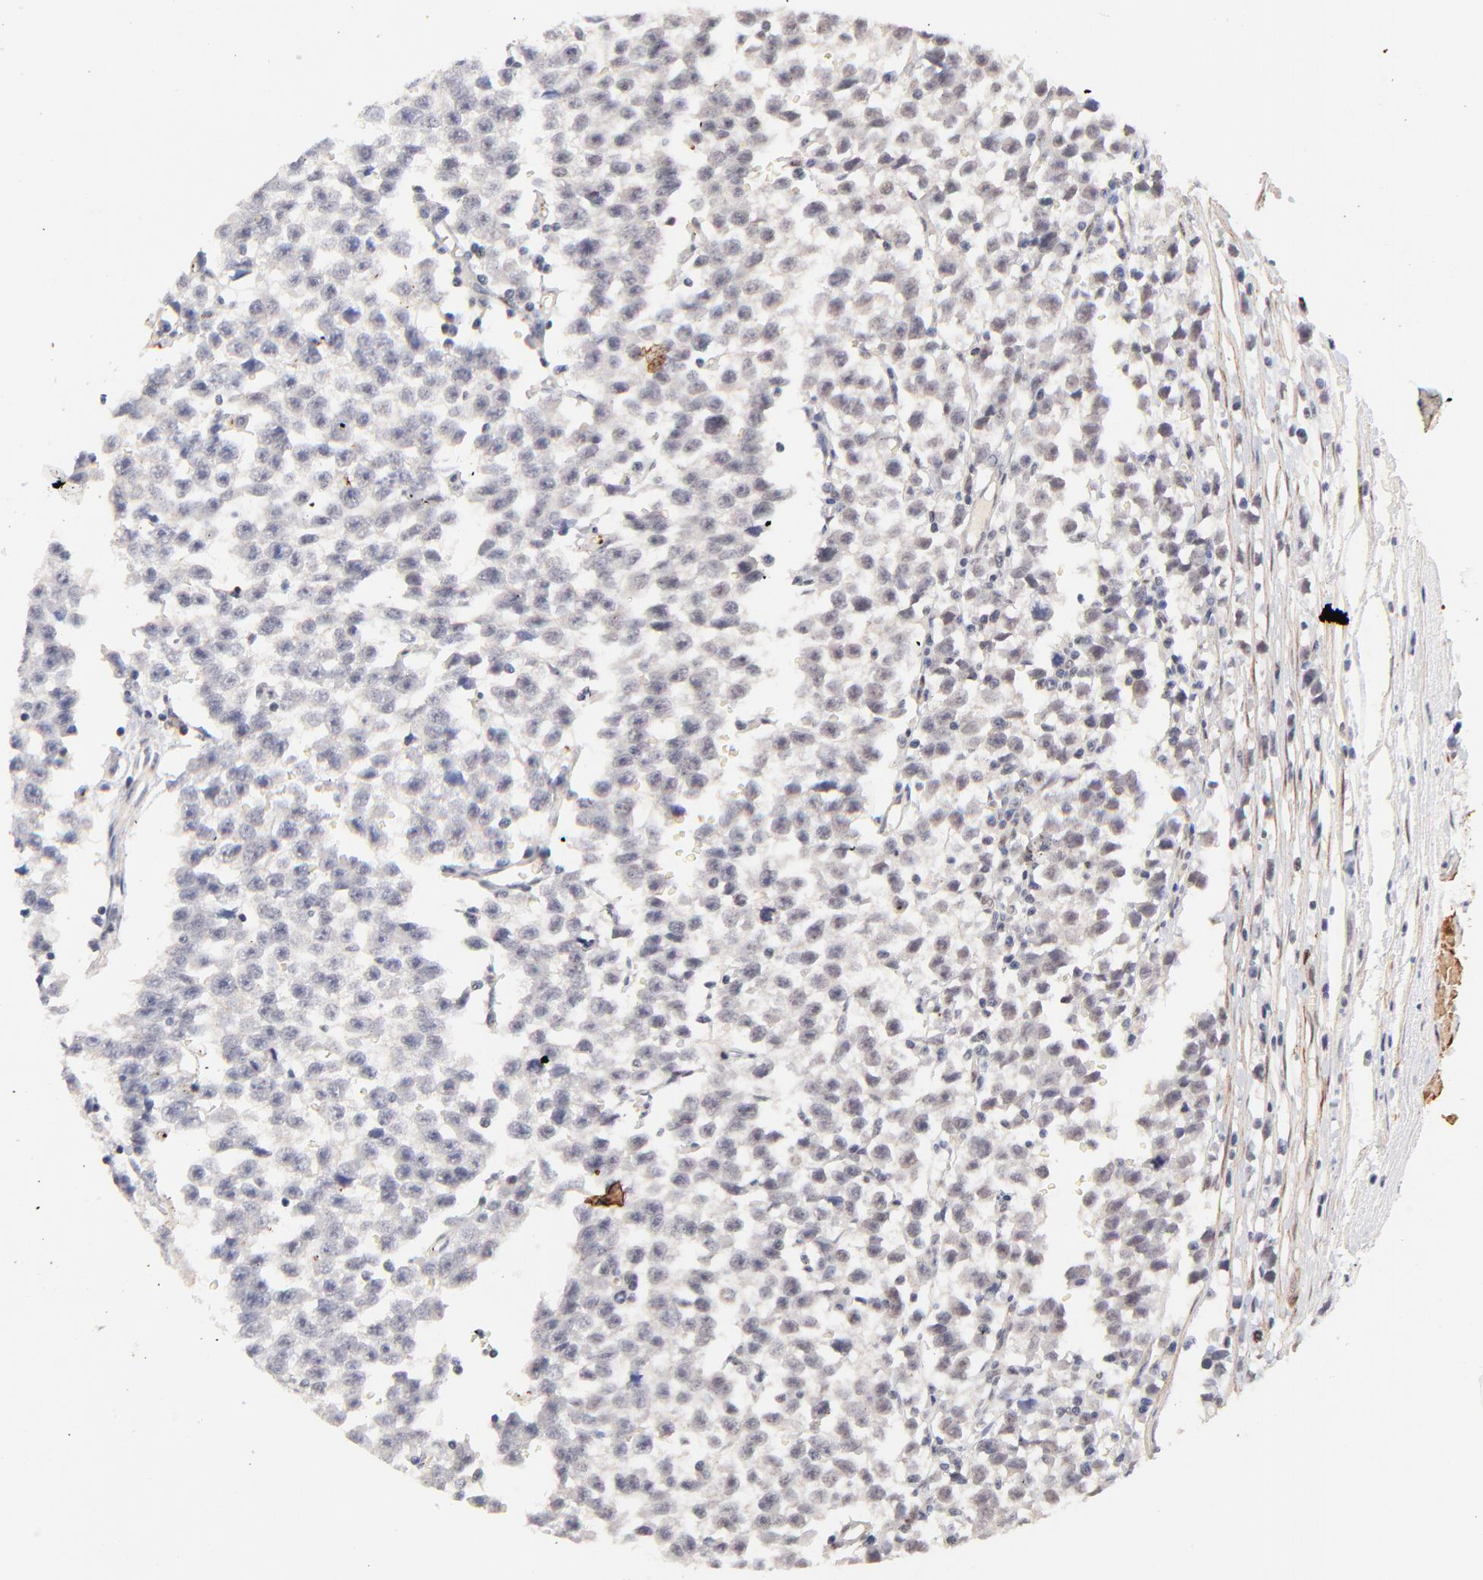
{"staining": {"intensity": "negative", "quantity": "none", "location": "none"}, "tissue": "testis cancer", "cell_type": "Tumor cells", "image_type": "cancer", "snomed": [{"axis": "morphology", "description": "Seminoma, NOS"}, {"axis": "topography", "description": "Testis"}], "caption": "High power microscopy histopathology image of an IHC image of testis cancer, revealing no significant expression in tumor cells.", "gene": "ZFP92", "patient": {"sex": "male", "age": 35}}